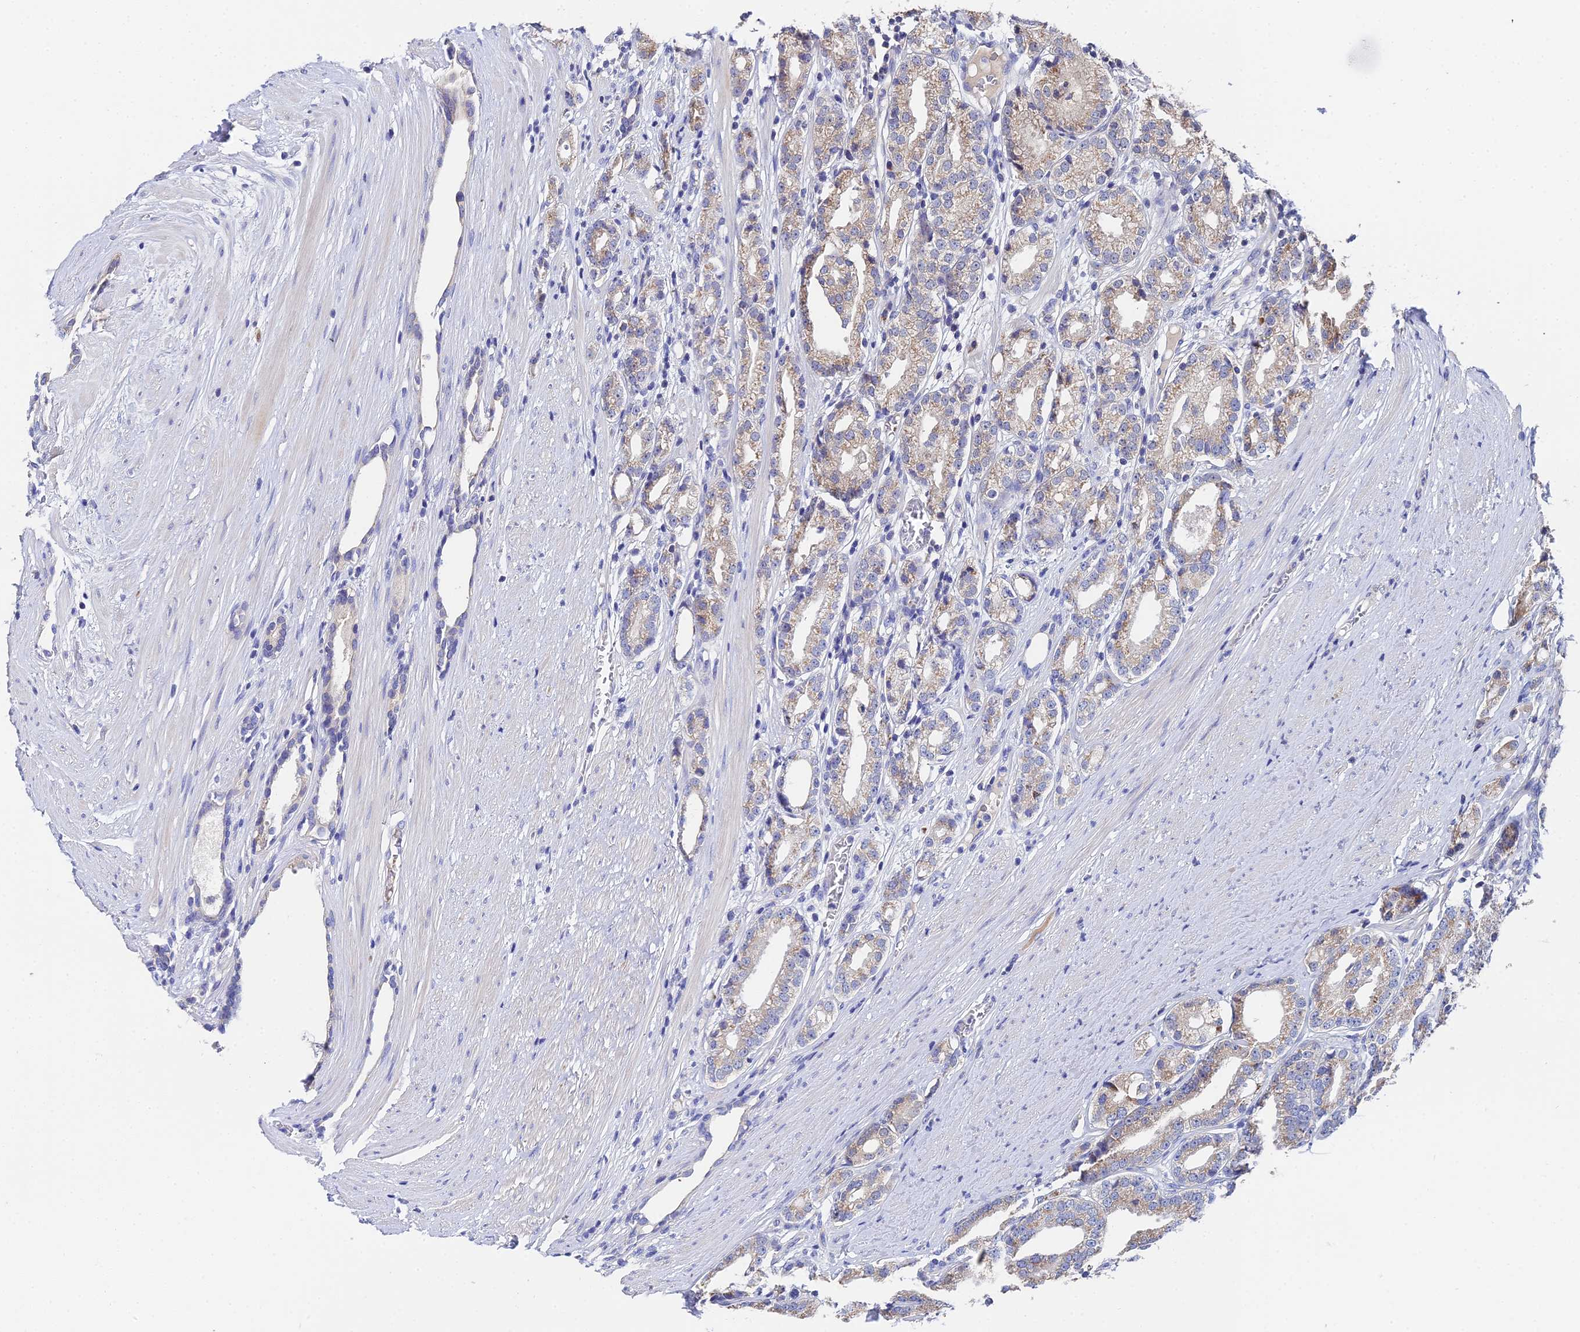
{"staining": {"intensity": "weak", "quantity": ">75%", "location": "cytoplasmic/membranous"}, "tissue": "prostate cancer", "cell_type": "Tumor cells", "image_type": "cancer", "snomed": [{"axis": "morphology", "description": "Adenocarcinoma, High grade"}, {"axis": "topography", "description": "Prostate"}], "caption": "Immunohistochemical staining of human prostate cancer displays weak cytoplasmic/membranous protein staining in about >75% of tumor cells. (DAB = brown stain, brightfield microscopy at high magnification).", "gene": "UBE2L3", "patient": {"sex": "male", "age": 69}}